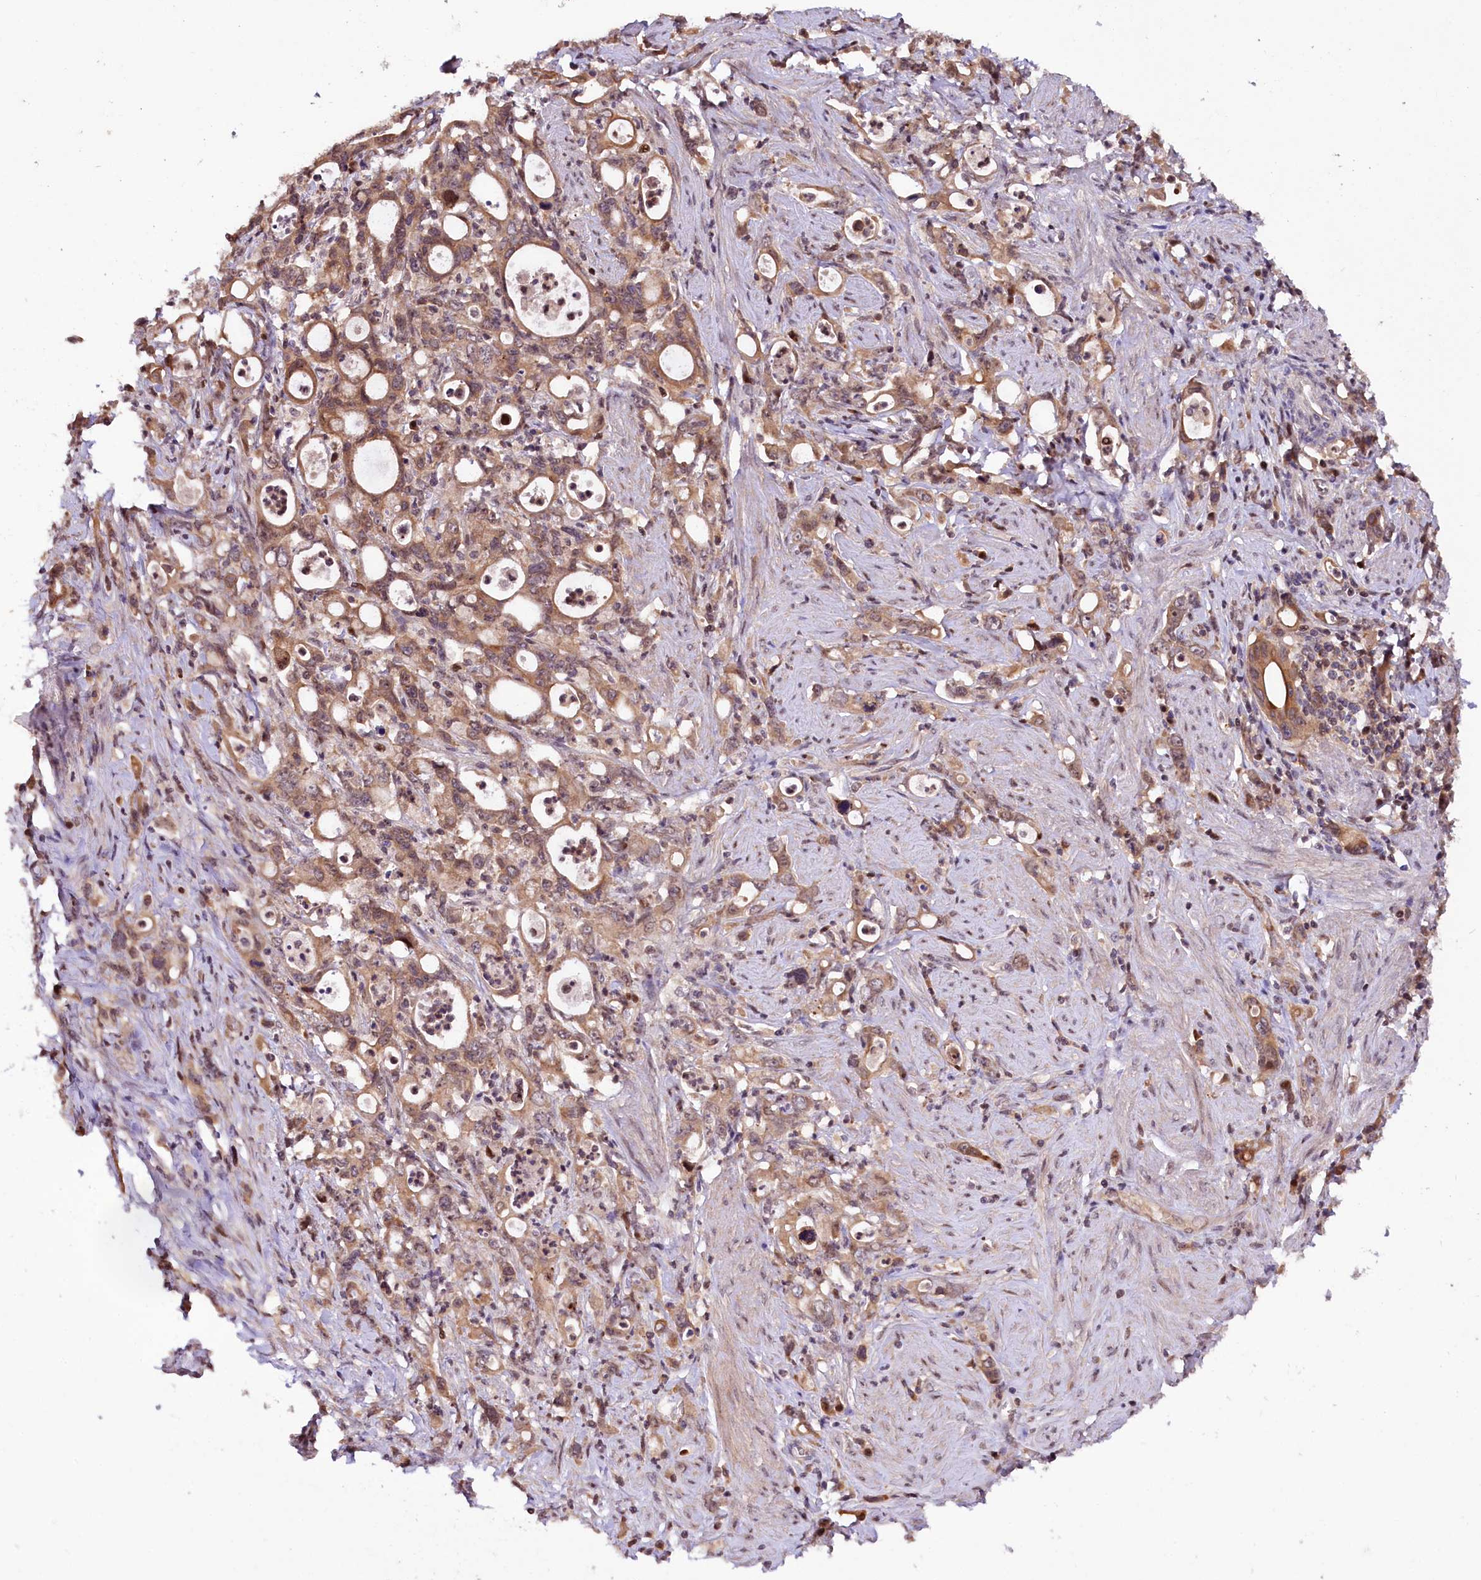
{"staining": {"intensity": "moderate", "quantity": ">75%", "location": "cytoplasmic/membranous"}, "tissue": "stomach cancer", "cell_type": "Tumor cells", "image_type": "cancer", "snomed": [{"axis": "morphology", "description": "Adenocarcinoma, NOS"}, {"axis": "topography", "description": "Stomach, lower"}], "caption": "Adenocarcinoma (stomach) stained for a protein displays moderate cytoplasmic/membranous positivity in tumor cells. (IHC, brightfield microscopy, high magnification).", "gene": "N4BP2L1", "patient": {"sex": "female", "age": 43}}